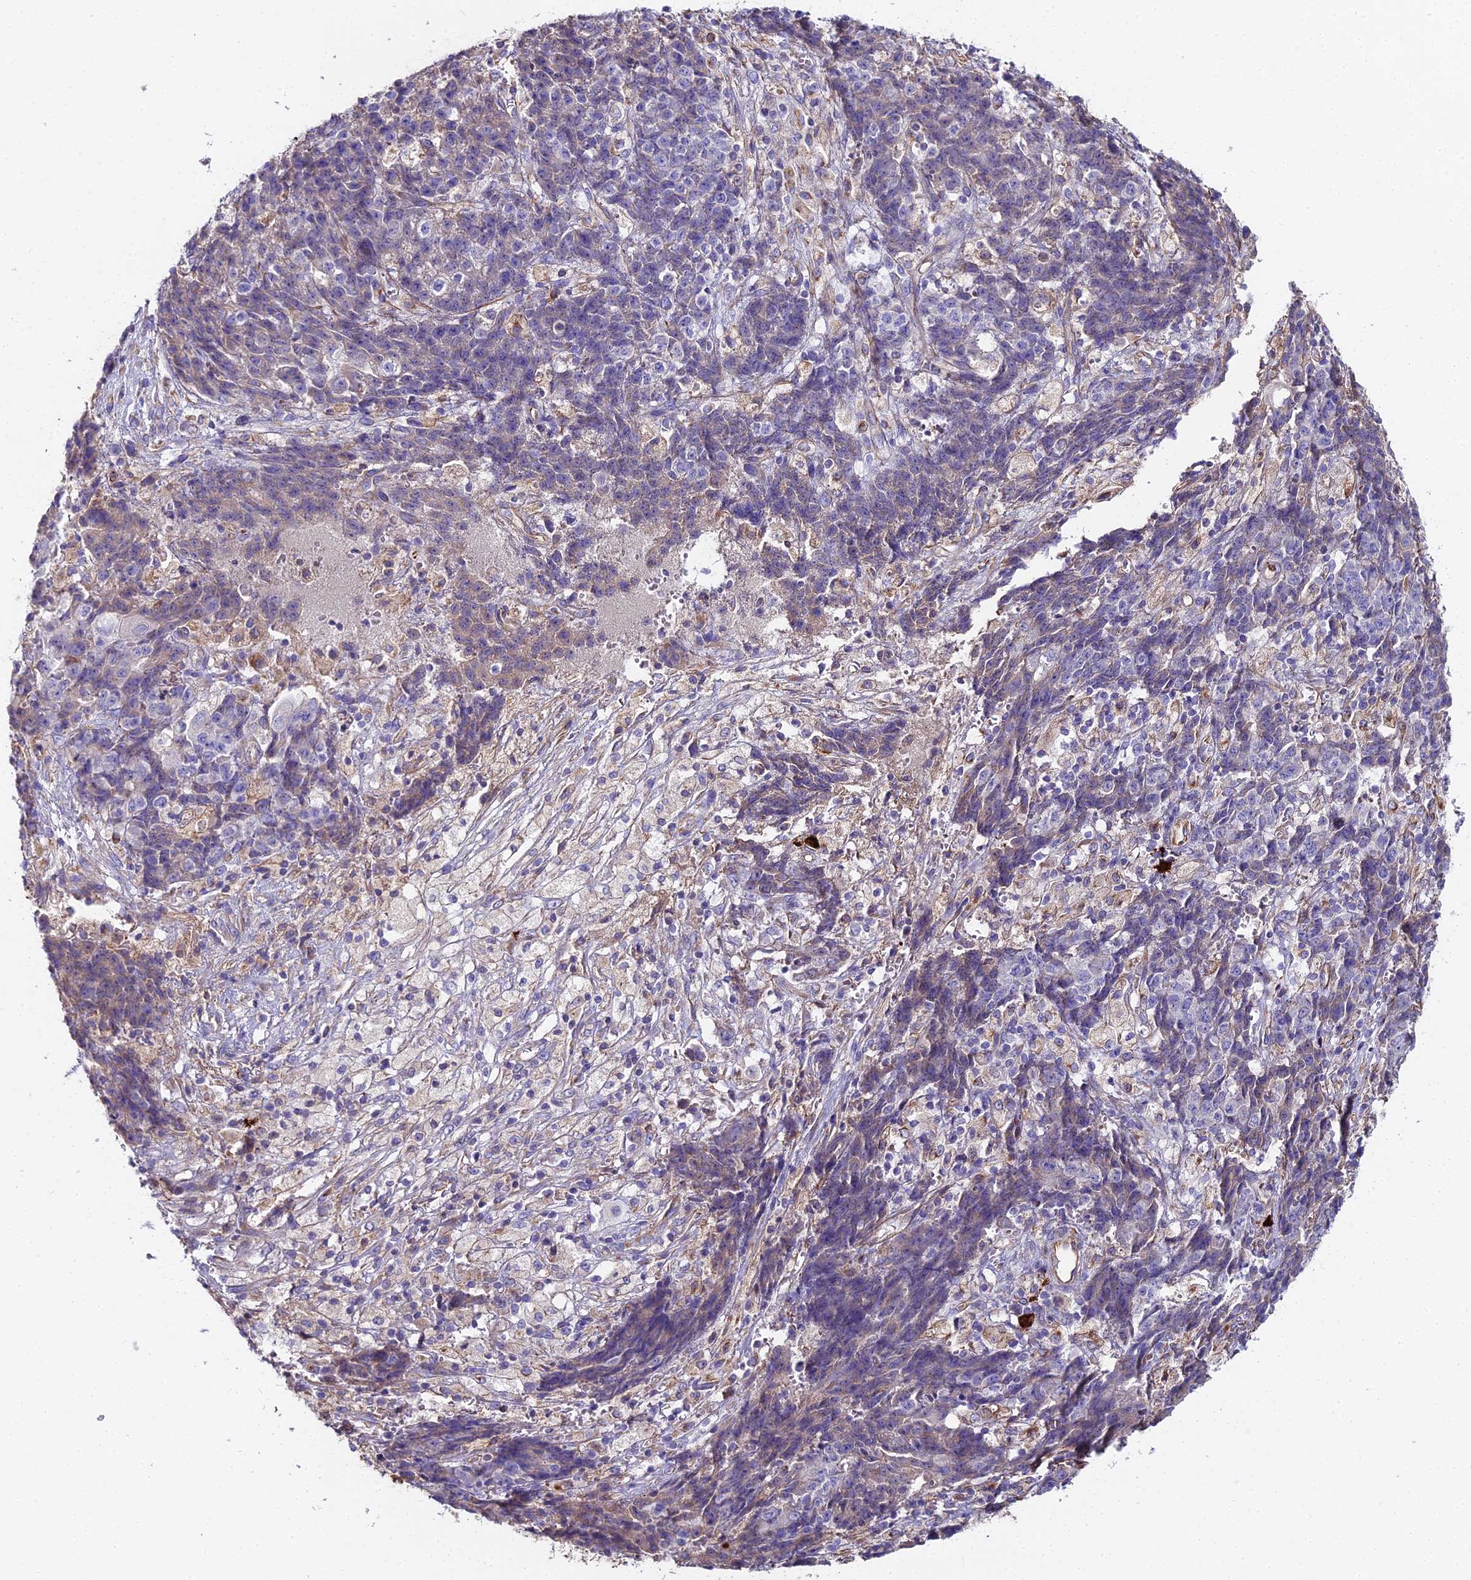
{"staining": {"intensity": "negative", "quantity": "none", "location": "none"}, "tissue": "ovarian cancer", "cell_type": "Tumor cells", "image_type": "cancer", "snomed": [{"axis": "morphology", "description": "Carcinoma, endometroid"}, {"axis": "topography", "description": "Ovary"}], "caption": "Immunohistochemistry histopathology image of neoplastic tissue: human ovarian cancer stained with DAB (3,3'-diaminobenzidine) displays no significant protein staining in tumor cells. (Brightfield microscopy of DAB (3,3'-diaminobenzidine) immunohistochemistry (IHC) at high magnification).", "gene": "BEX4", "patient": {"sex": "female", "age": 42}}